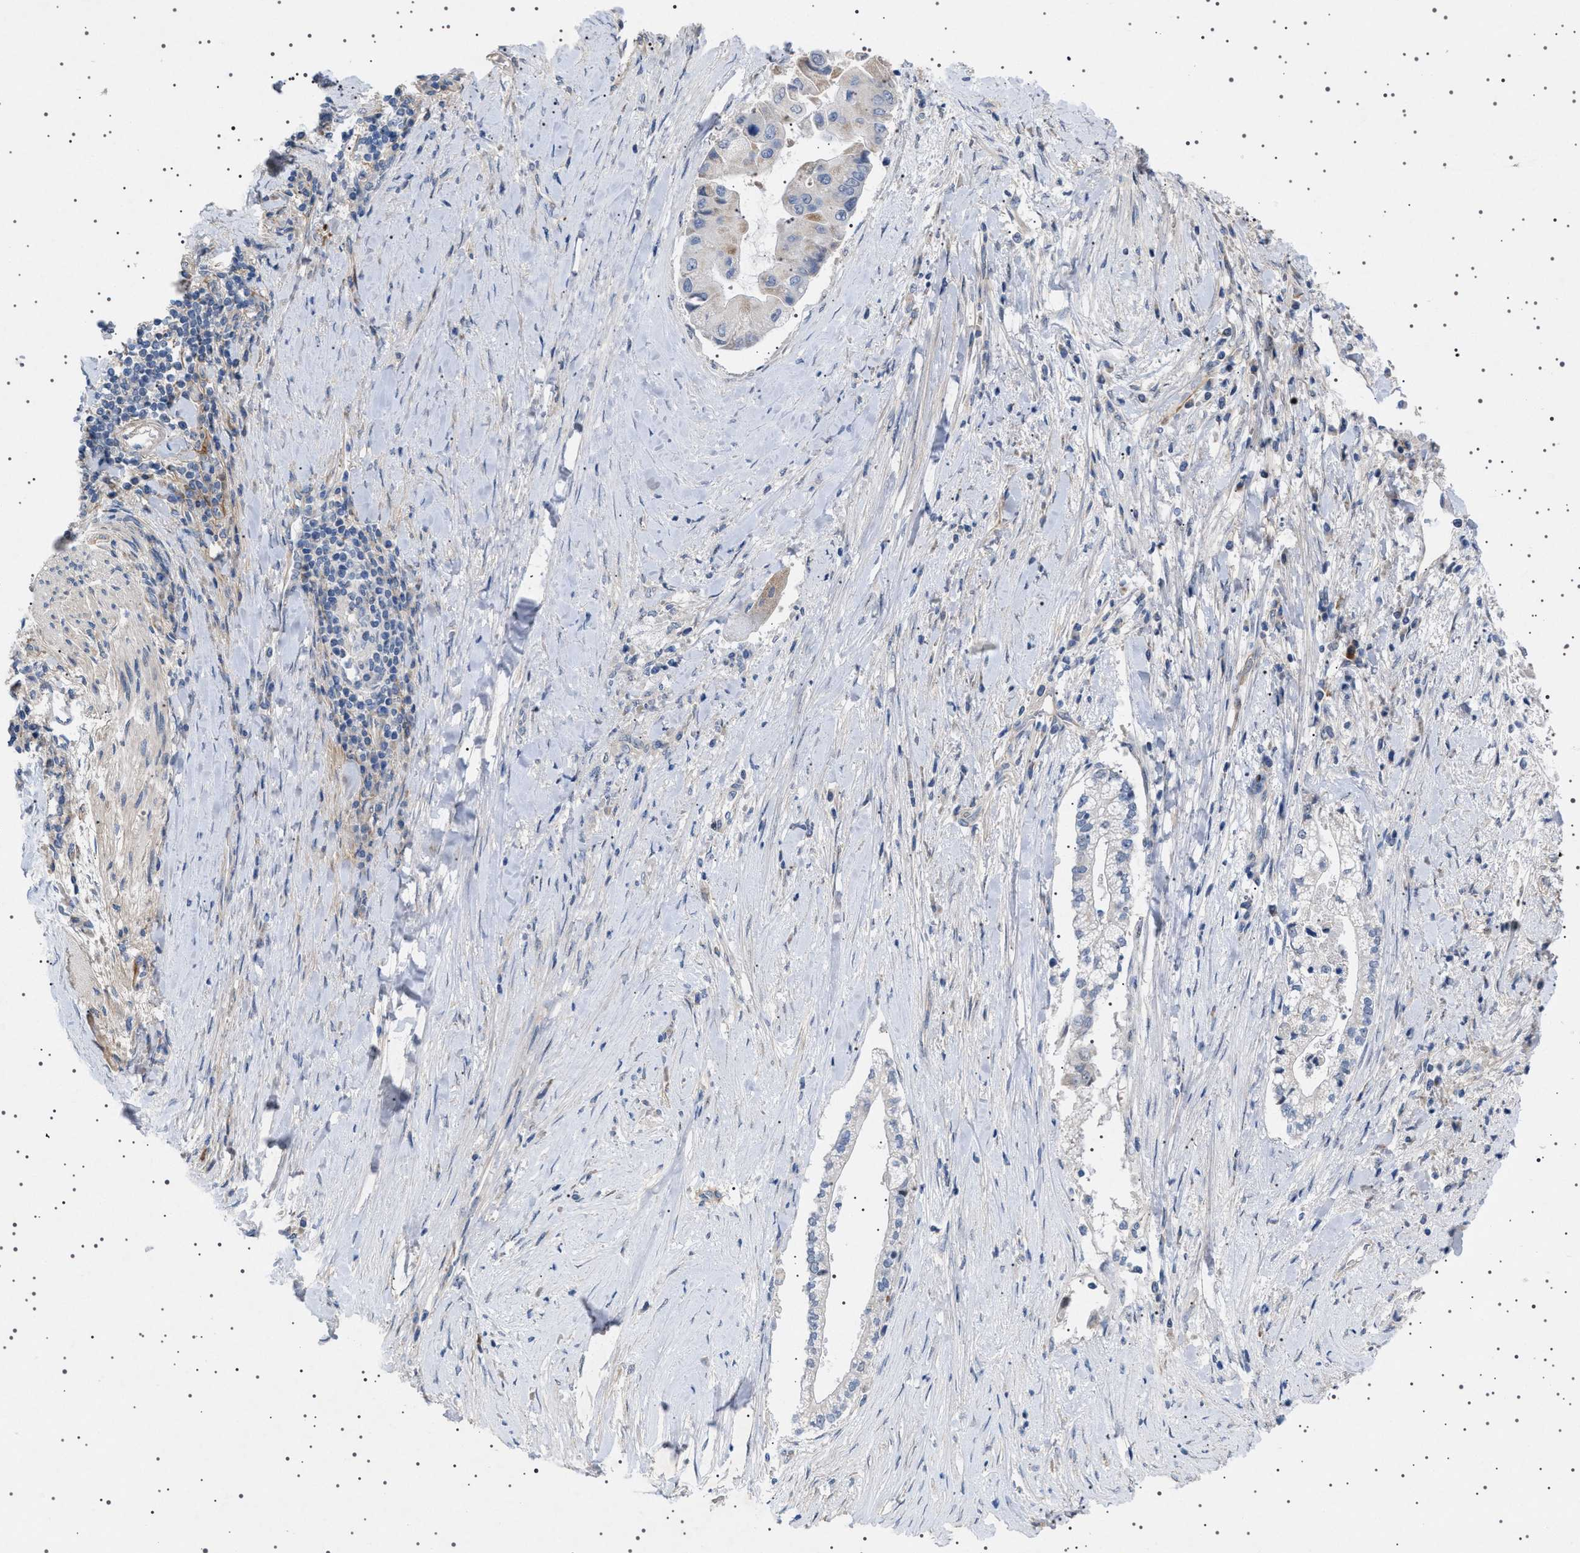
{"staining": {"intensity": "weak", "quantity": "<25%", "location": "cytoplasmic/membranous"}, "tissue": "liver cancer", "cell_type": "Tumor cells", "image_type": "cancer", "snomed": [{"axis": "morphology", "description": "Cholangiocarcinoma"}, {"axis": "topography", "description": "Liver"}], "caption": "Immunohistochemistry photomicrograph of liver cholangiocarcinoma stained for a protein (brown), which exhibits no staining in tumor cells.", "gene": "HTR1A", "patient": {"sex": "male", "age": 50}}